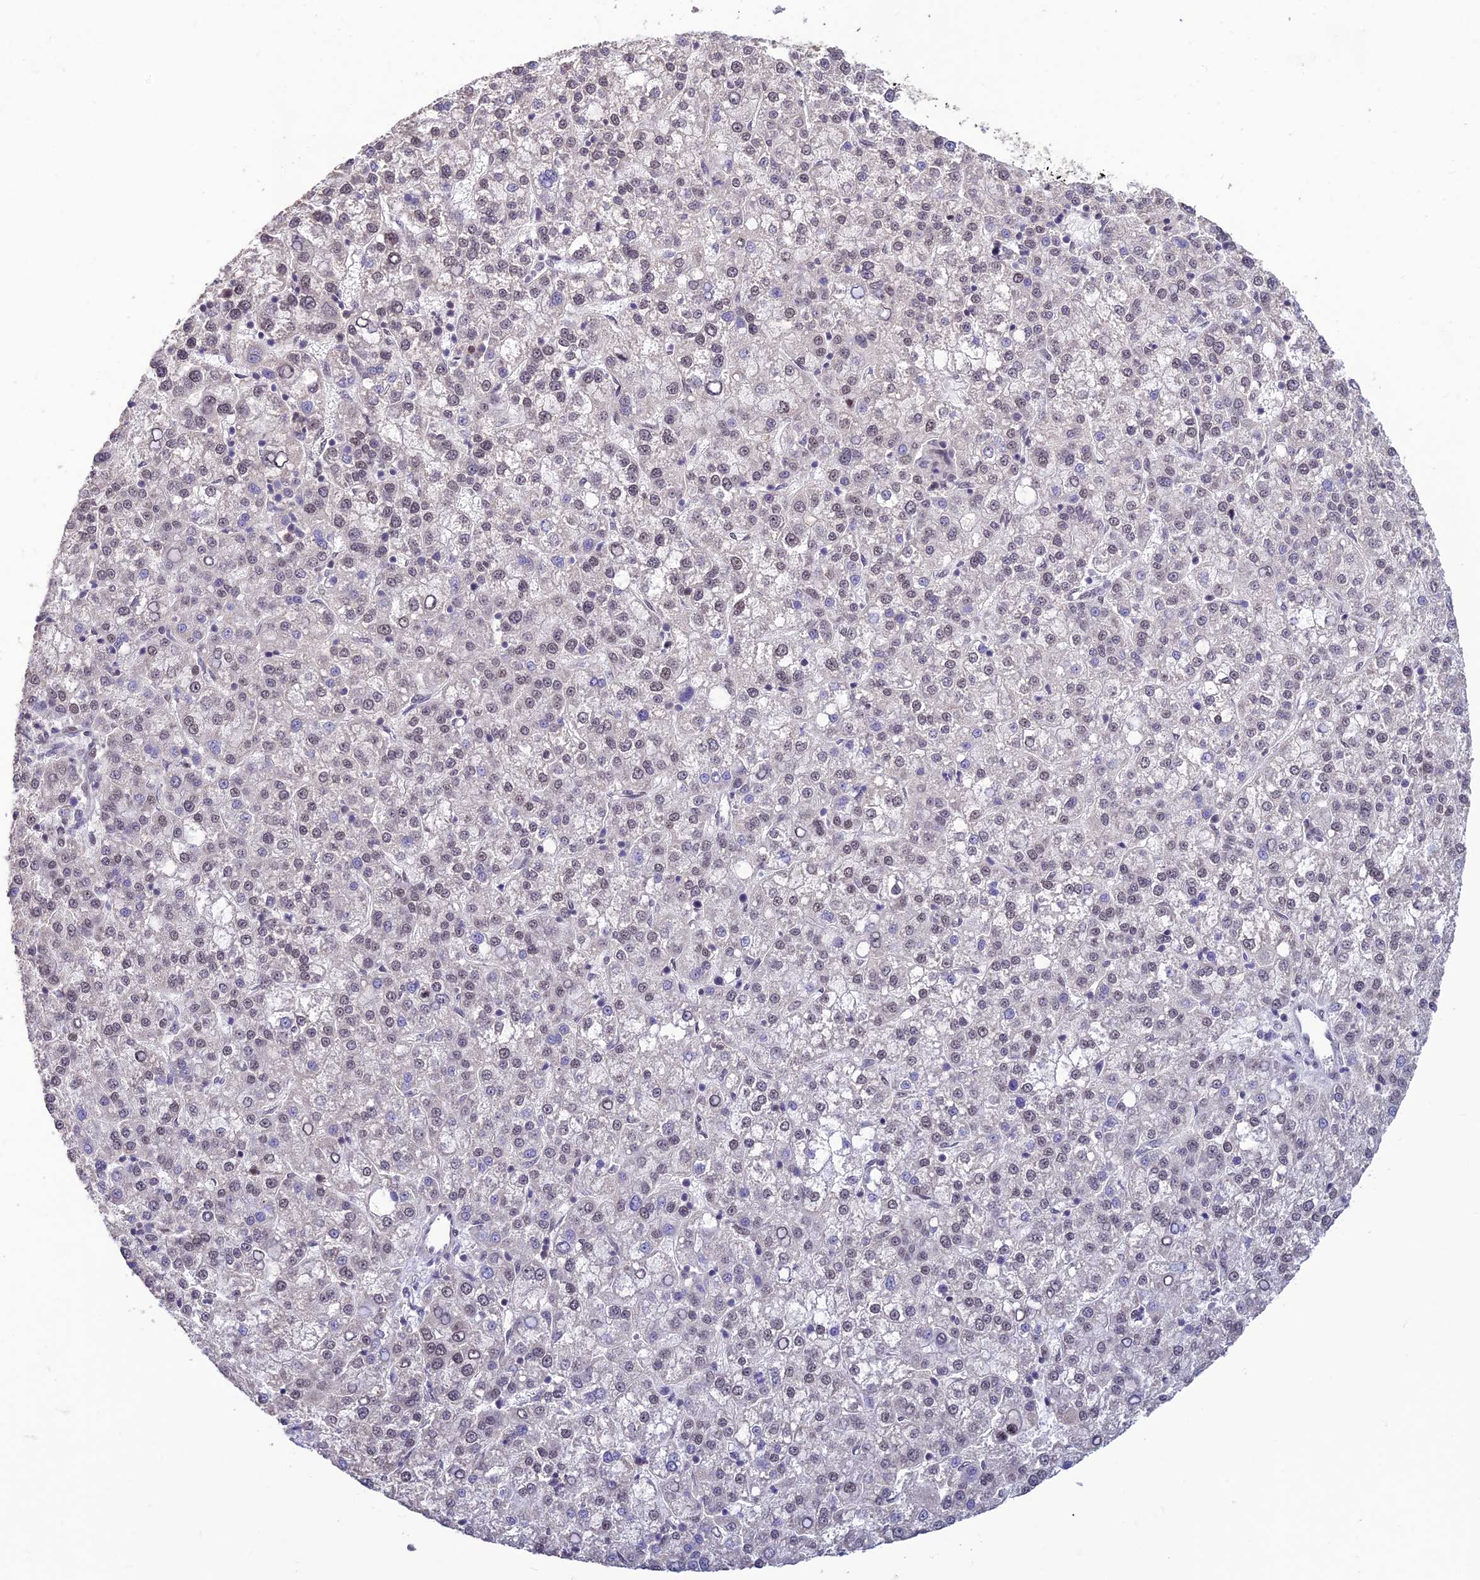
{"staining": {"intensity": "negative", "quantity": "none", "location": "none"}, "tissue": "liver cancer", "cell_type": "Tumor cells", "image_type": "cancer", "snomed": [{"axis": "morphology", "description": "Carcinoma, Hepatocellular, NOS"}, {"axis": "topography", "description": "Liver"}], "caption": "This is an immunohistochemistry (IHC) photomicrograph of liver hepatocellular carcinoma. There is no positivity in tumor cells.", "gene": "POLR1G", "patient": {"sex": "female", "age": 58}}